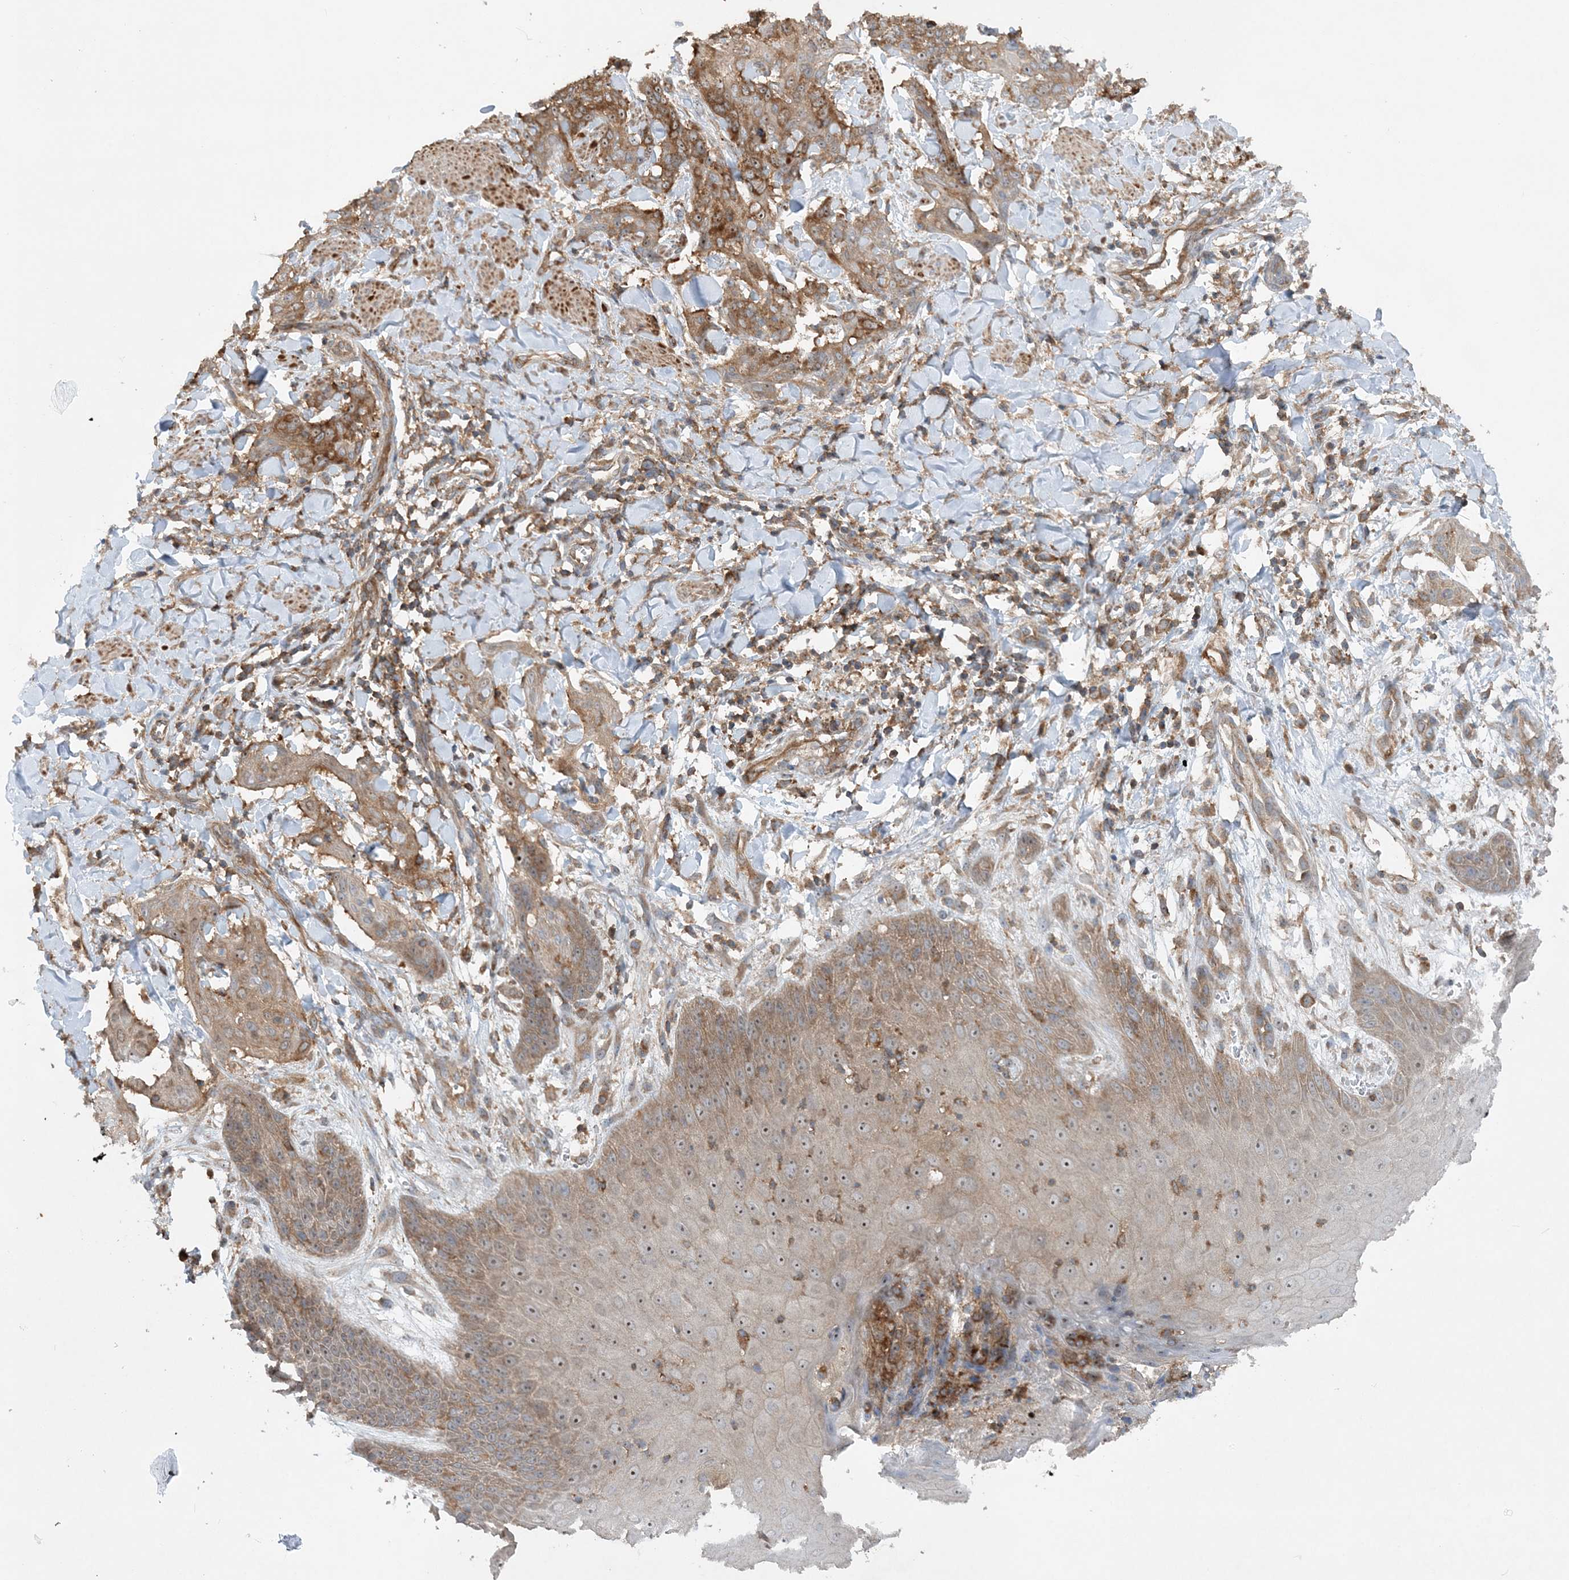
{"staining": {"intensity": "moderate", "quantity": ">75%", "location": "cytoplasmic/membranous"}, "tissue": "skin cancer", "cell_type": "Tumor cells", "image_type": "cancer", "snomed": [{"axis": "morphology", "description": "Squamous cell carcinoma, NOS"}, {"axis": "topography", "description": "Skin"}, {"axis": "topography", "description": "Vulva"}], "caption": "Immunohistochemistry (DAB) staining of skin cancer reveals moderate cytoplasmic/membranous protein staining in approximately >75% of tumor cells.", "gene": "ACAP2", "patient": {"sex": "female", "age": 85}}